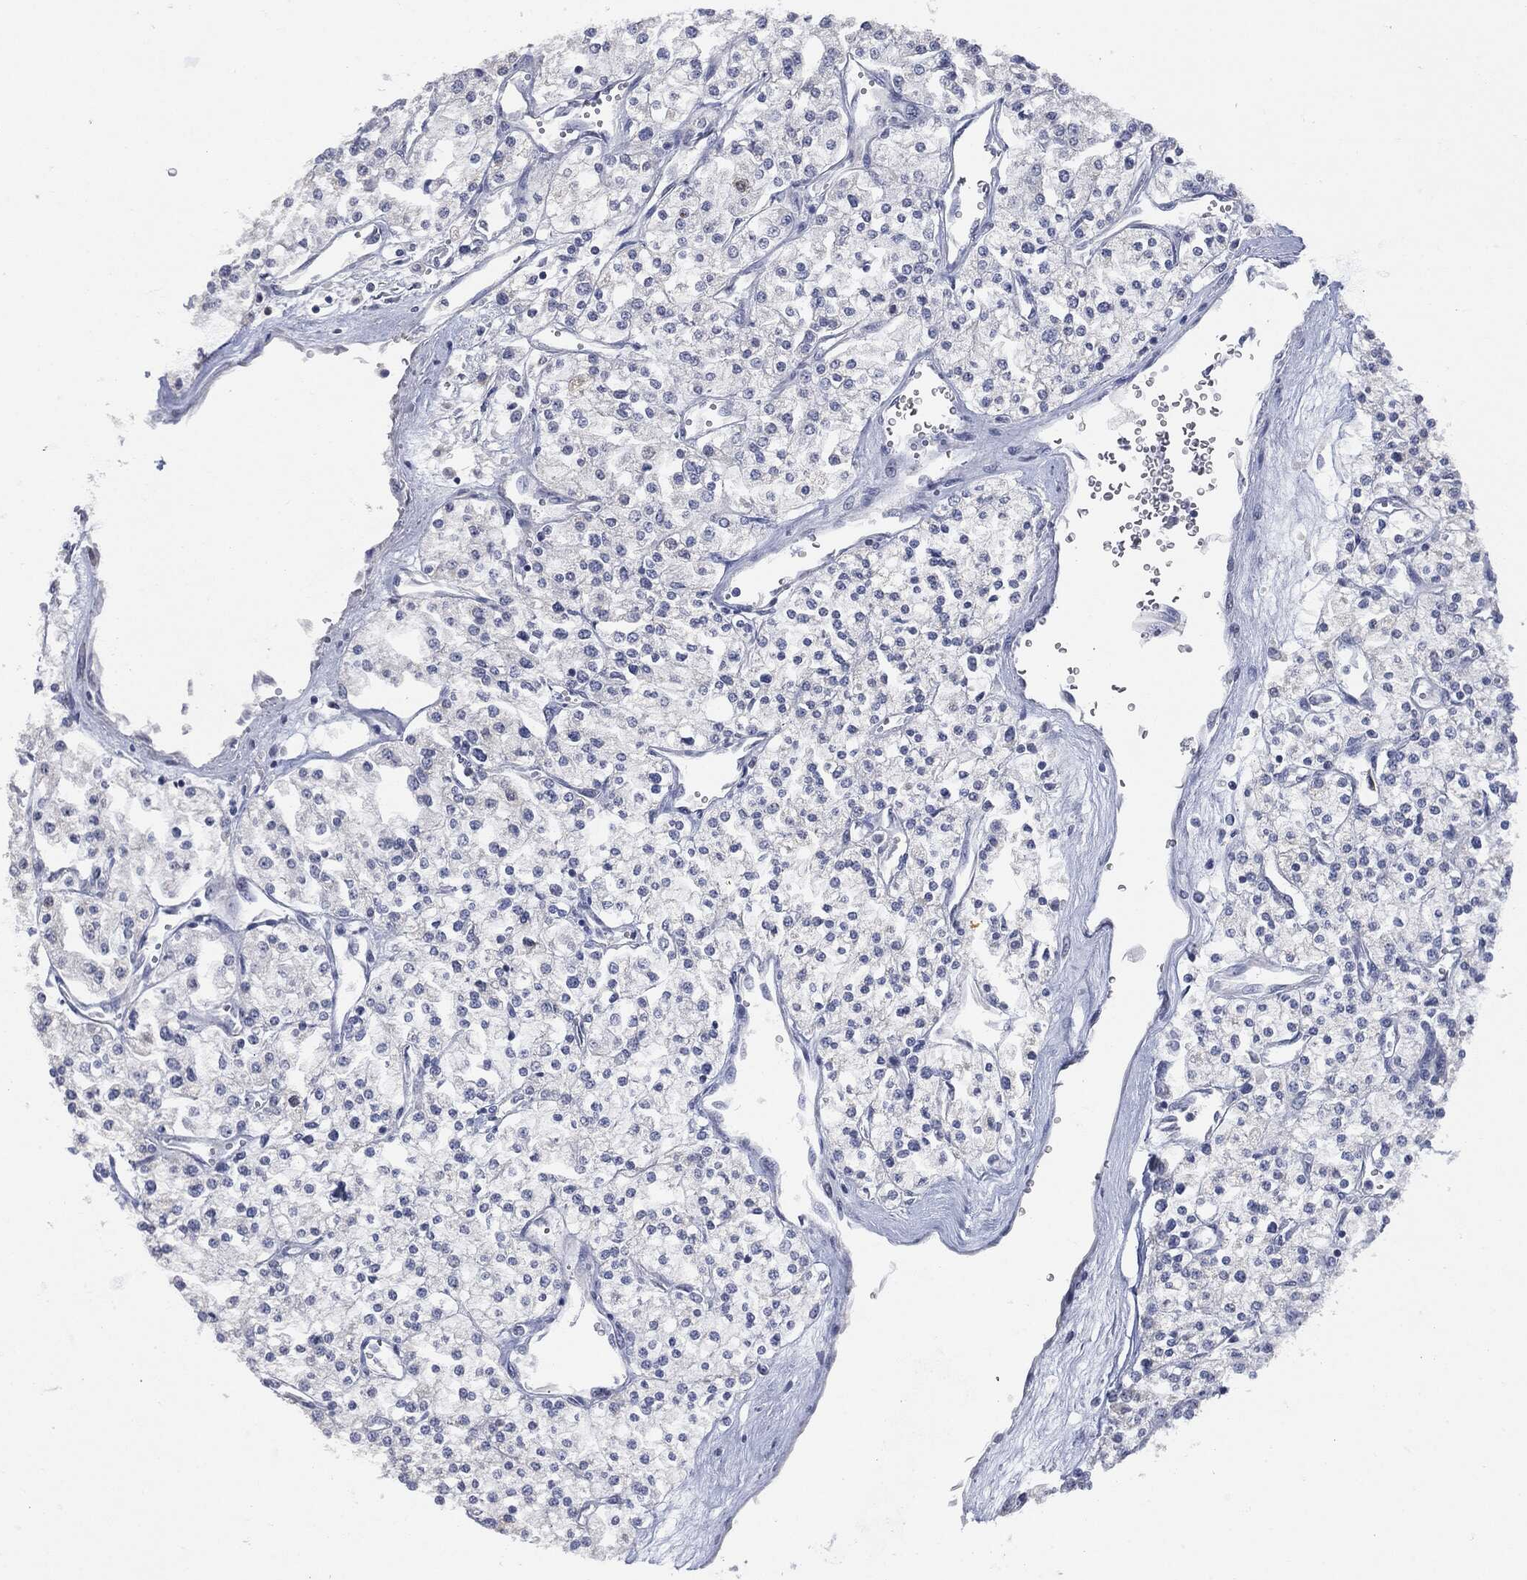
{"staining": {"intensity": "negative", "quantity": "none", "location": "none"}, "tissue": "renal cancer", "cell_type": "Tumor cells", "image_type": "cancer", "snomed": [{"axis": "morphology", "description": "Adenocarcinoma, NOS"}, {"axis": "topography", "description": "Kidney"}], "caption": "DAB immunohistochemical staining of human renal adenocarcinoma shows no significant positivity in tumor cells.", "gene": "UBE2C", "patient": {"sex": "male", "age": 80}}